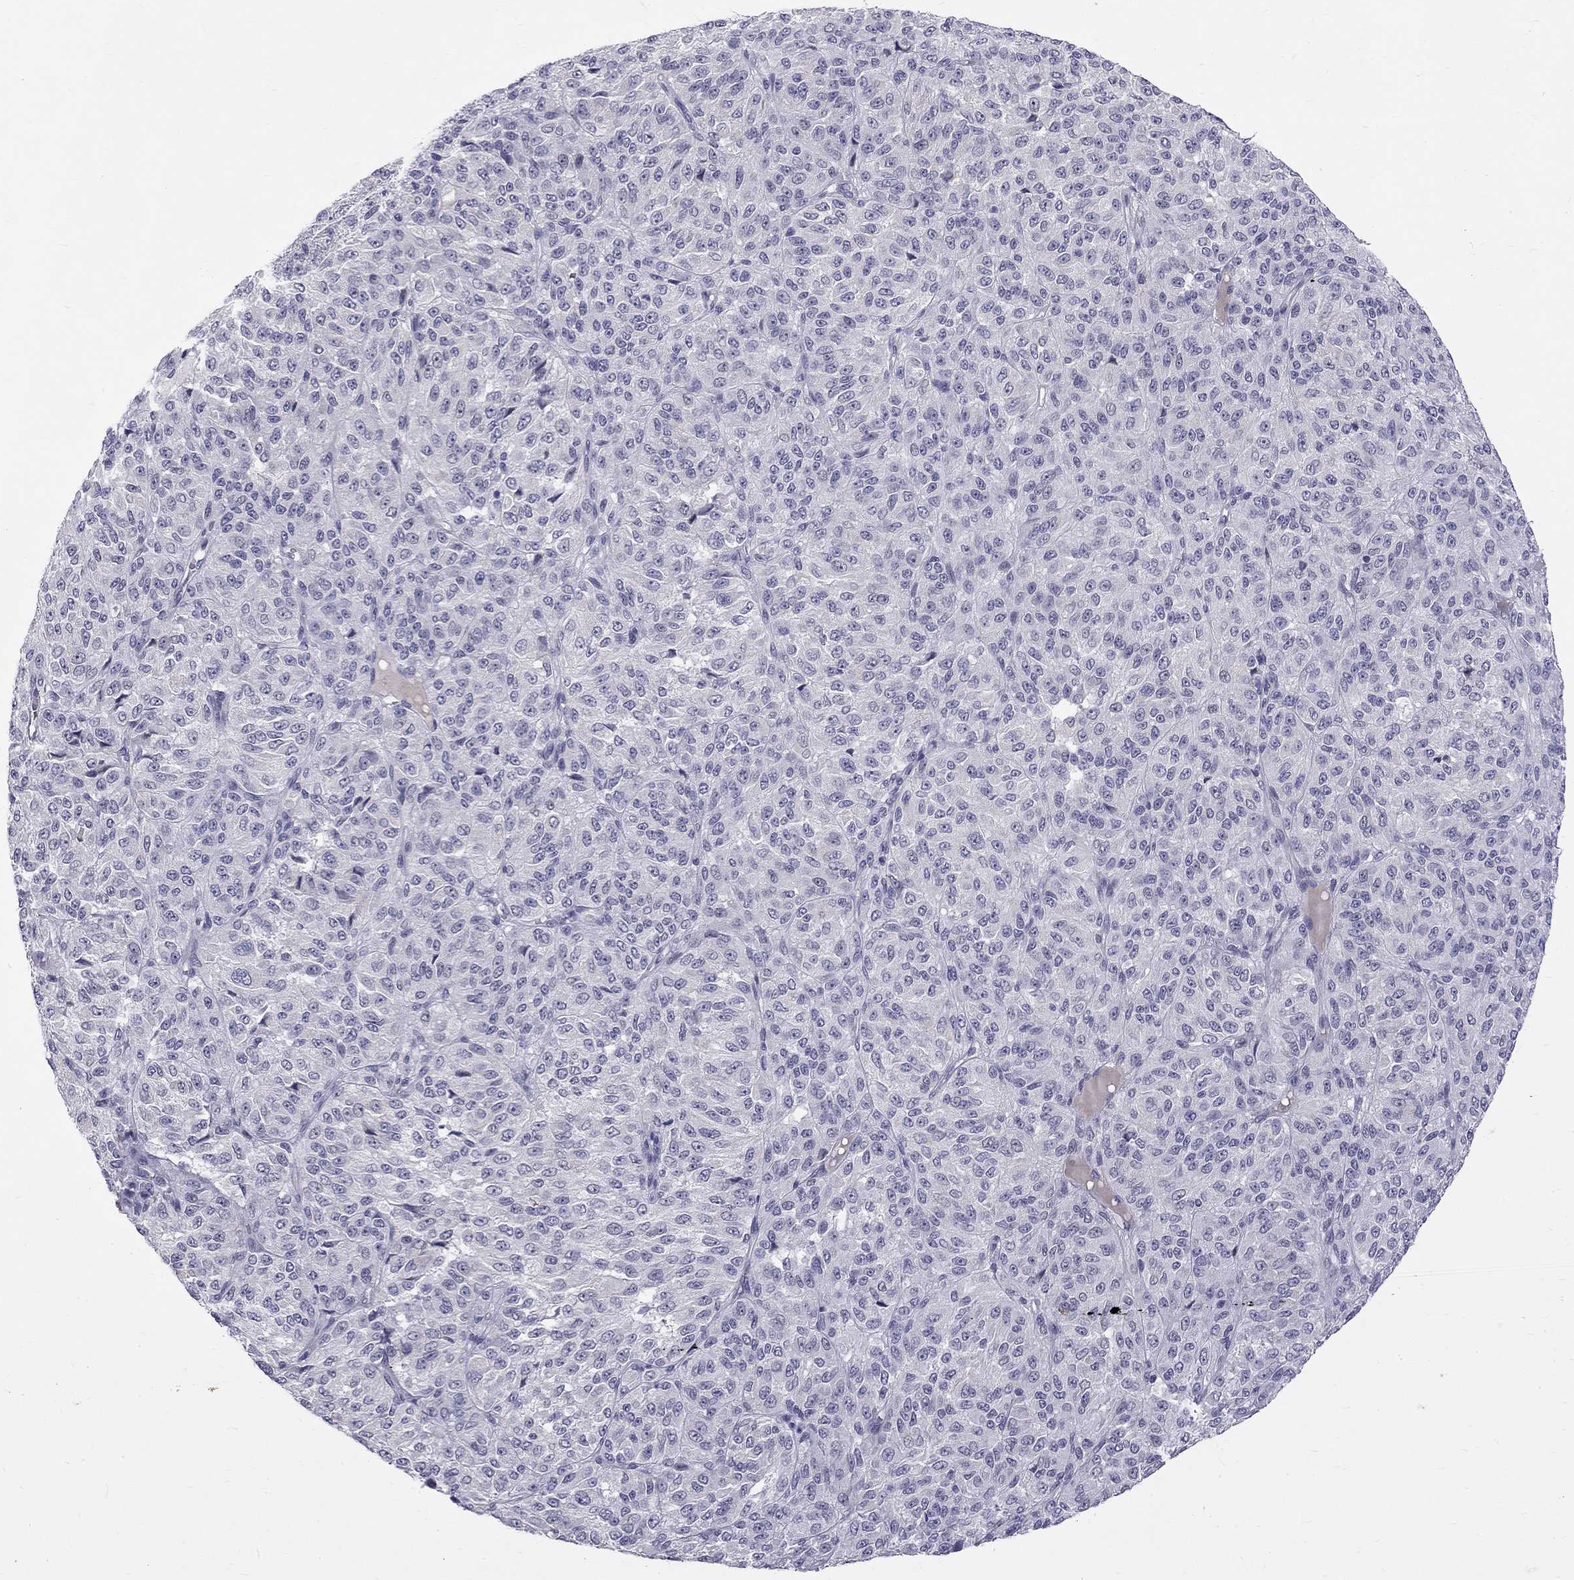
{"staining": {"intensity": "negative", "quantity": "none", "location": "none"}, "tissue": "melanoma", "cell_type": "Tumor cells", "image_type": "cancer", "snomed": [{"axis": "morphology", "description": "Malignant melanoma, Metastatic site"}, {"axis": "topography", "description": "Brain"}], "caption": "Histopathology image shows no significant protein expression in tumor cells of malignant melanoma (metastatic site). Brightfield microscopy of immunohistochemistry (IHC) stained with DAB (brown) and hematoxylin (blue), captured at high magnification.", "gene": "RTL9", "patient": {"sex": "female", "age": 56}}